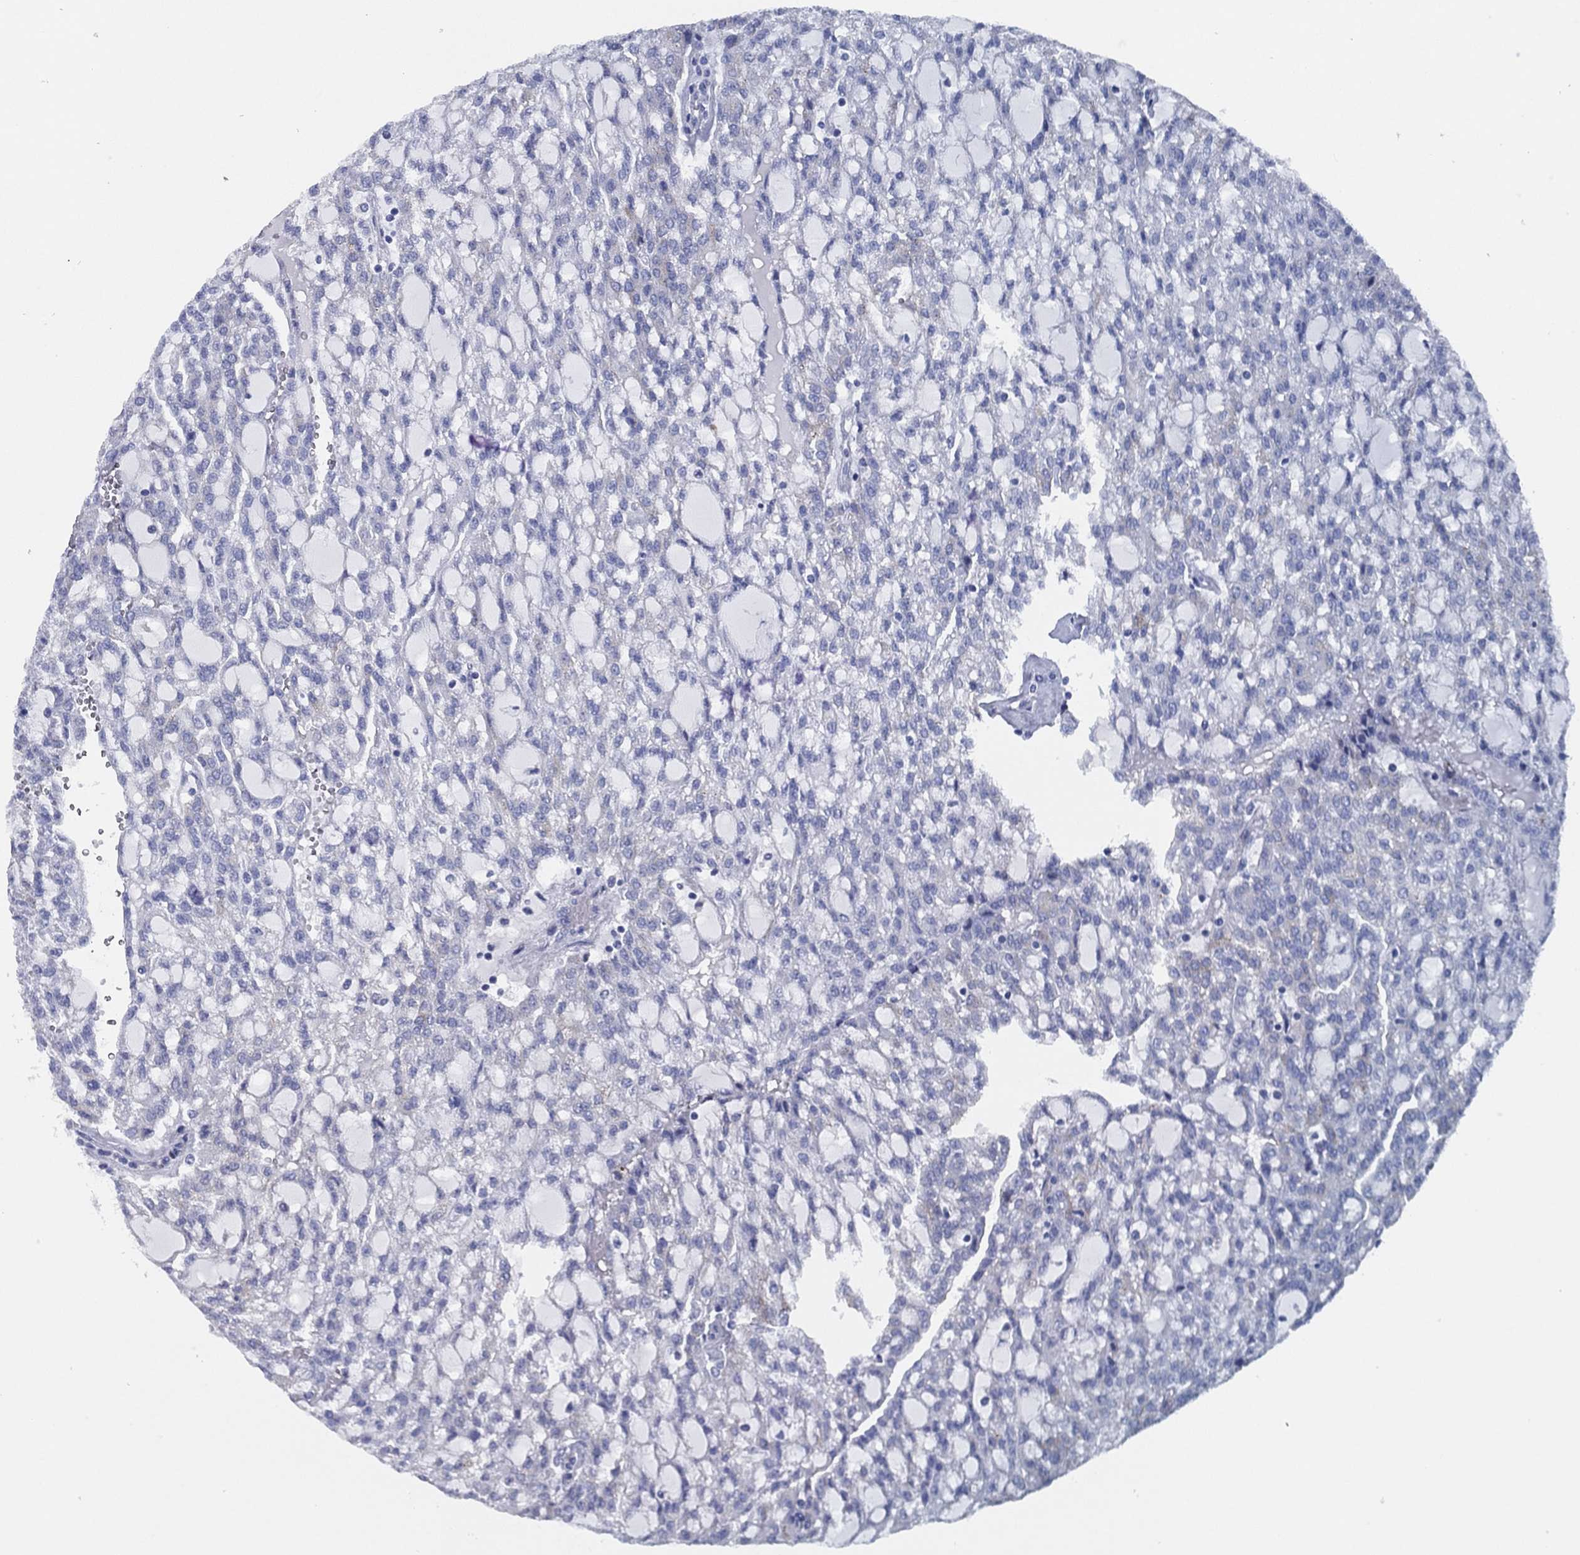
{"staining": {"intensity": "negative", "quantity": "none", "location": "none"}, "tissue": "renal cancer", "cell_type": "Tumor cells", "image_type": "cancer", "snomed": [{"axis": "morphology", "description": "Adenocarcinoma, NOS"}, {"axis": "topography", "description": "Kidney"}], "caption": "An image of human adenocarcinoma (renal) is negative for staining in tumor cells. (DAB (3,3'-diaminobenzidine) immunohistochemistry with hematoxylin counter stain).", "gene": "TMEM252", "patient": {"sex": "male", "age": 63}}